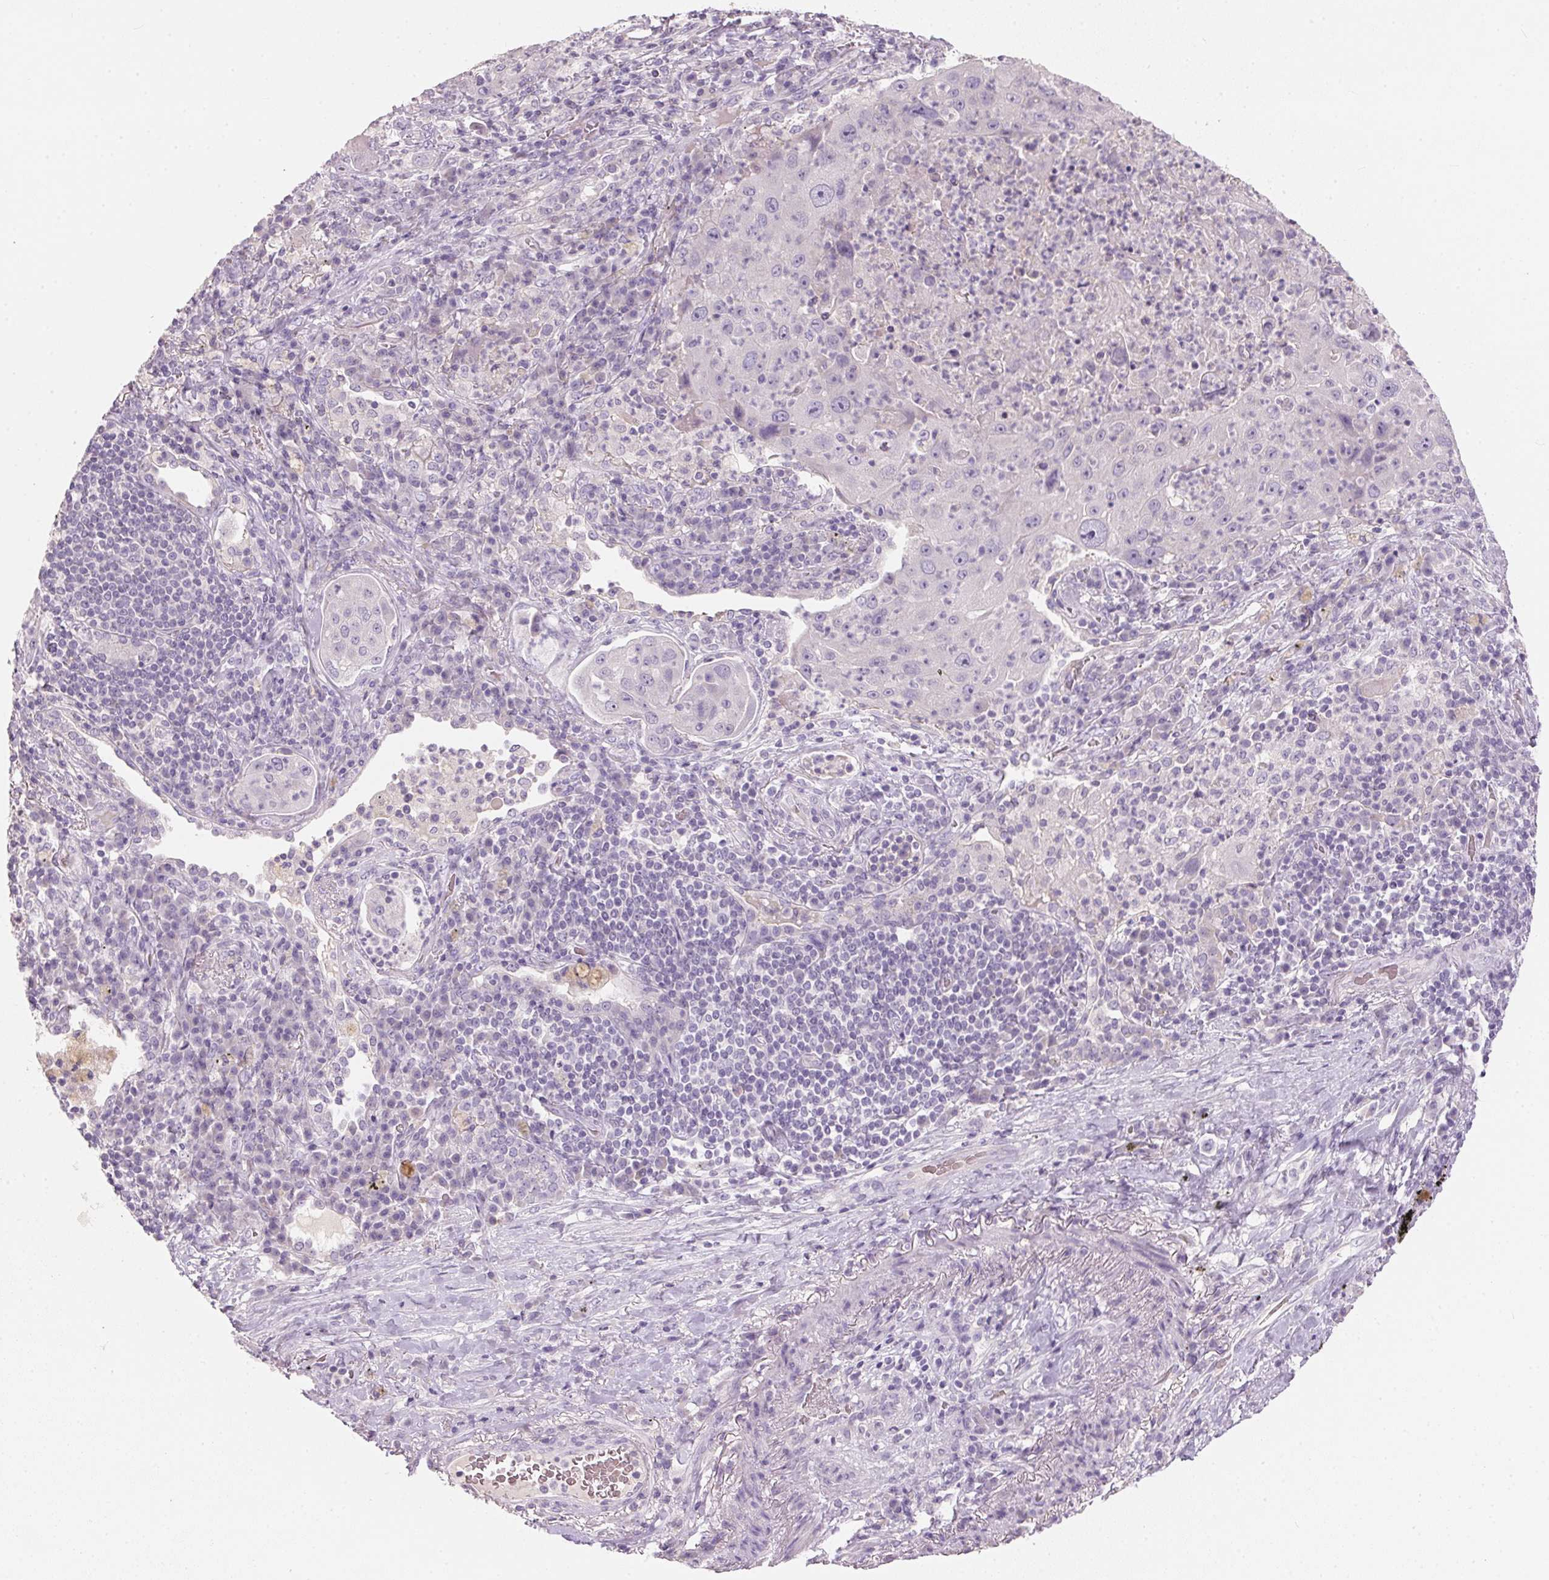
{"staining": {"intensity": "negative", "quantity": "none", "location": "none"}, "tissue": "lung cancer", "cell_type": "Tumor cells", "image_type": "cancer", "snomed": [{"axis": "morphology", "description": "Squamous cell carcinoma, NOS"}, {"axis": "topography", "description": "Lung"}], "caption": "Tumor cells show no significant protein positivity in lung cancer.", "gene": "HSD17B1", "patient": {"sex": "female", "age": 59}}